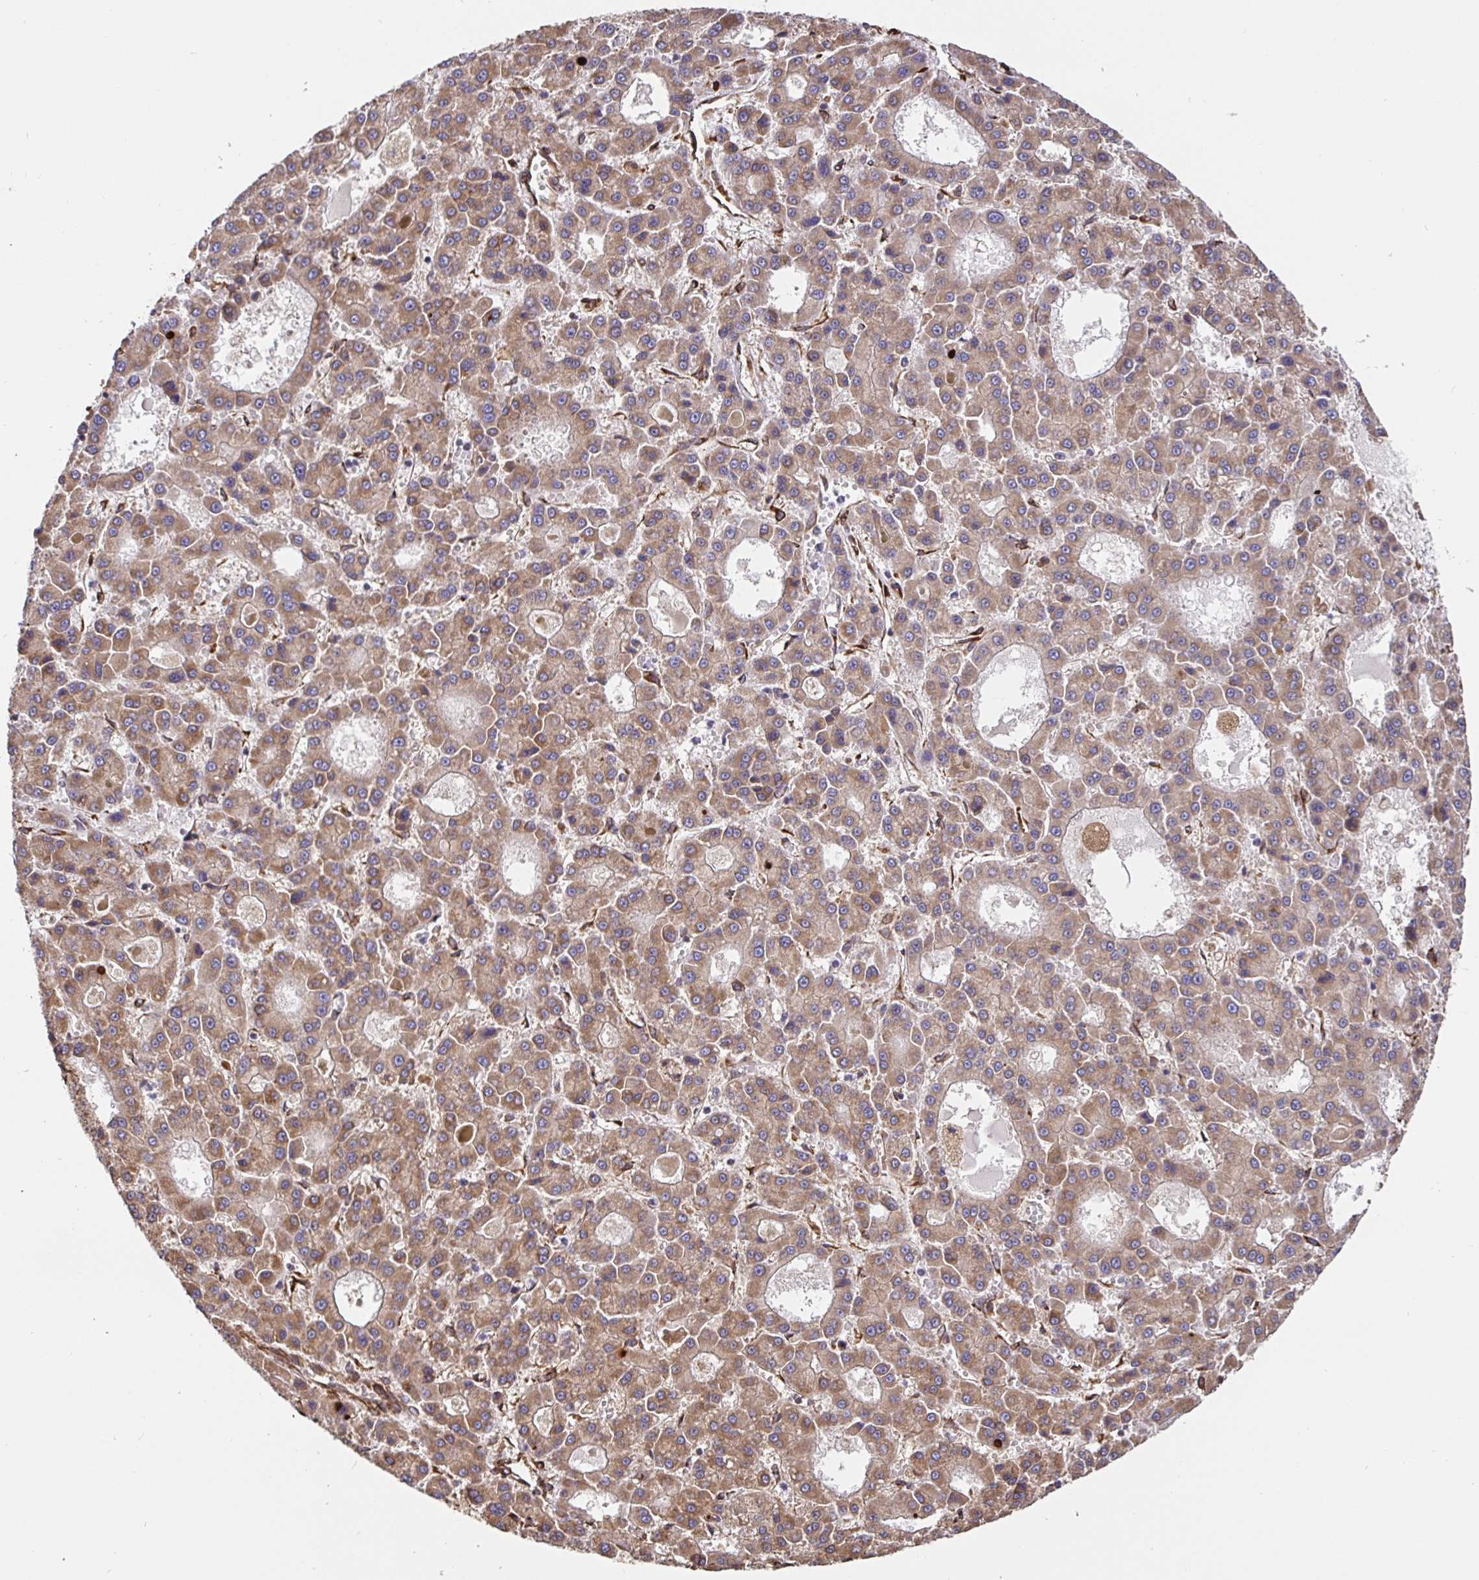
{"staining": {"intensity": "moderate", "quantity": ">75%", "location": "cytoplasmic/membranous"}, "tissue": "liver cancer", "cell_type": "Tumor cells", "image_type": "cancer", "snomed": [{"axis": "morphology", "description": "Carcinoma, Hepatocellular, NOS"}, {"axis": "topography", "description": "Liver"}], "caption": "A high-resolution image shows immunohistochemistry staining of liver hepatocellular carcinoma, which displays moderate cytoplasmic/membranous expression in approximately >75% of tumor cells.", "gene": "MAOA", "patient": {"sex": "male", "age": 70}}